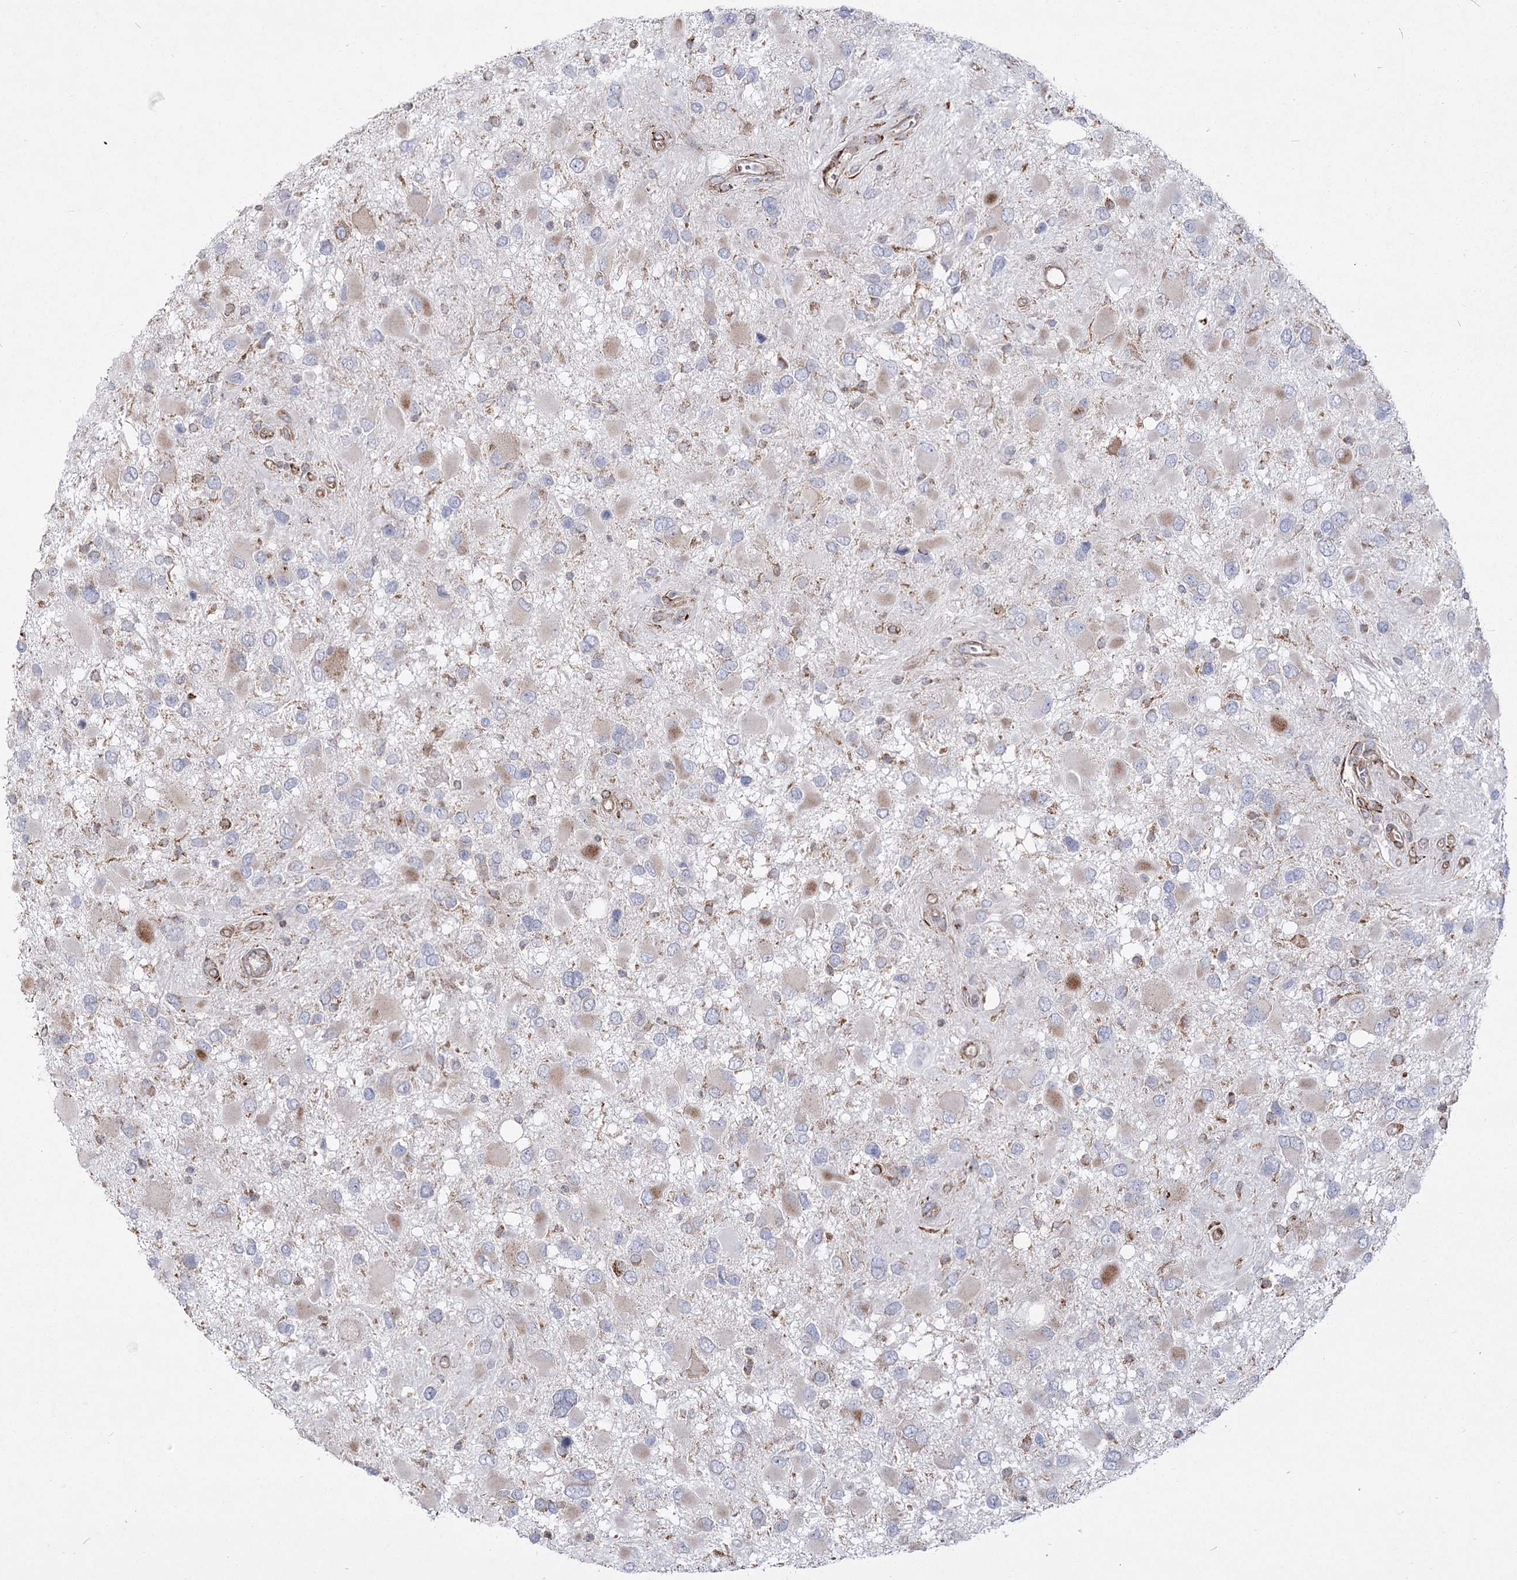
{"staining": {"intensity": "weak", "quantity": "<25%", "location": "cytoplasmic/membranous"}, "tissue": "glioma", "cell_type": "Tumor cells", "image_type": "cancer", "snomed": [{"axis": "morphology", "description": "Glioma, malignant, High grade"}, {"axis": "topography", "description": "Brain"}], "caption": "This is a image of IHC staining of glioma, which shows no positivity in tumor cells.", "gene": "NHLRC2", "patient": {"sex": "male", "age": 53}}